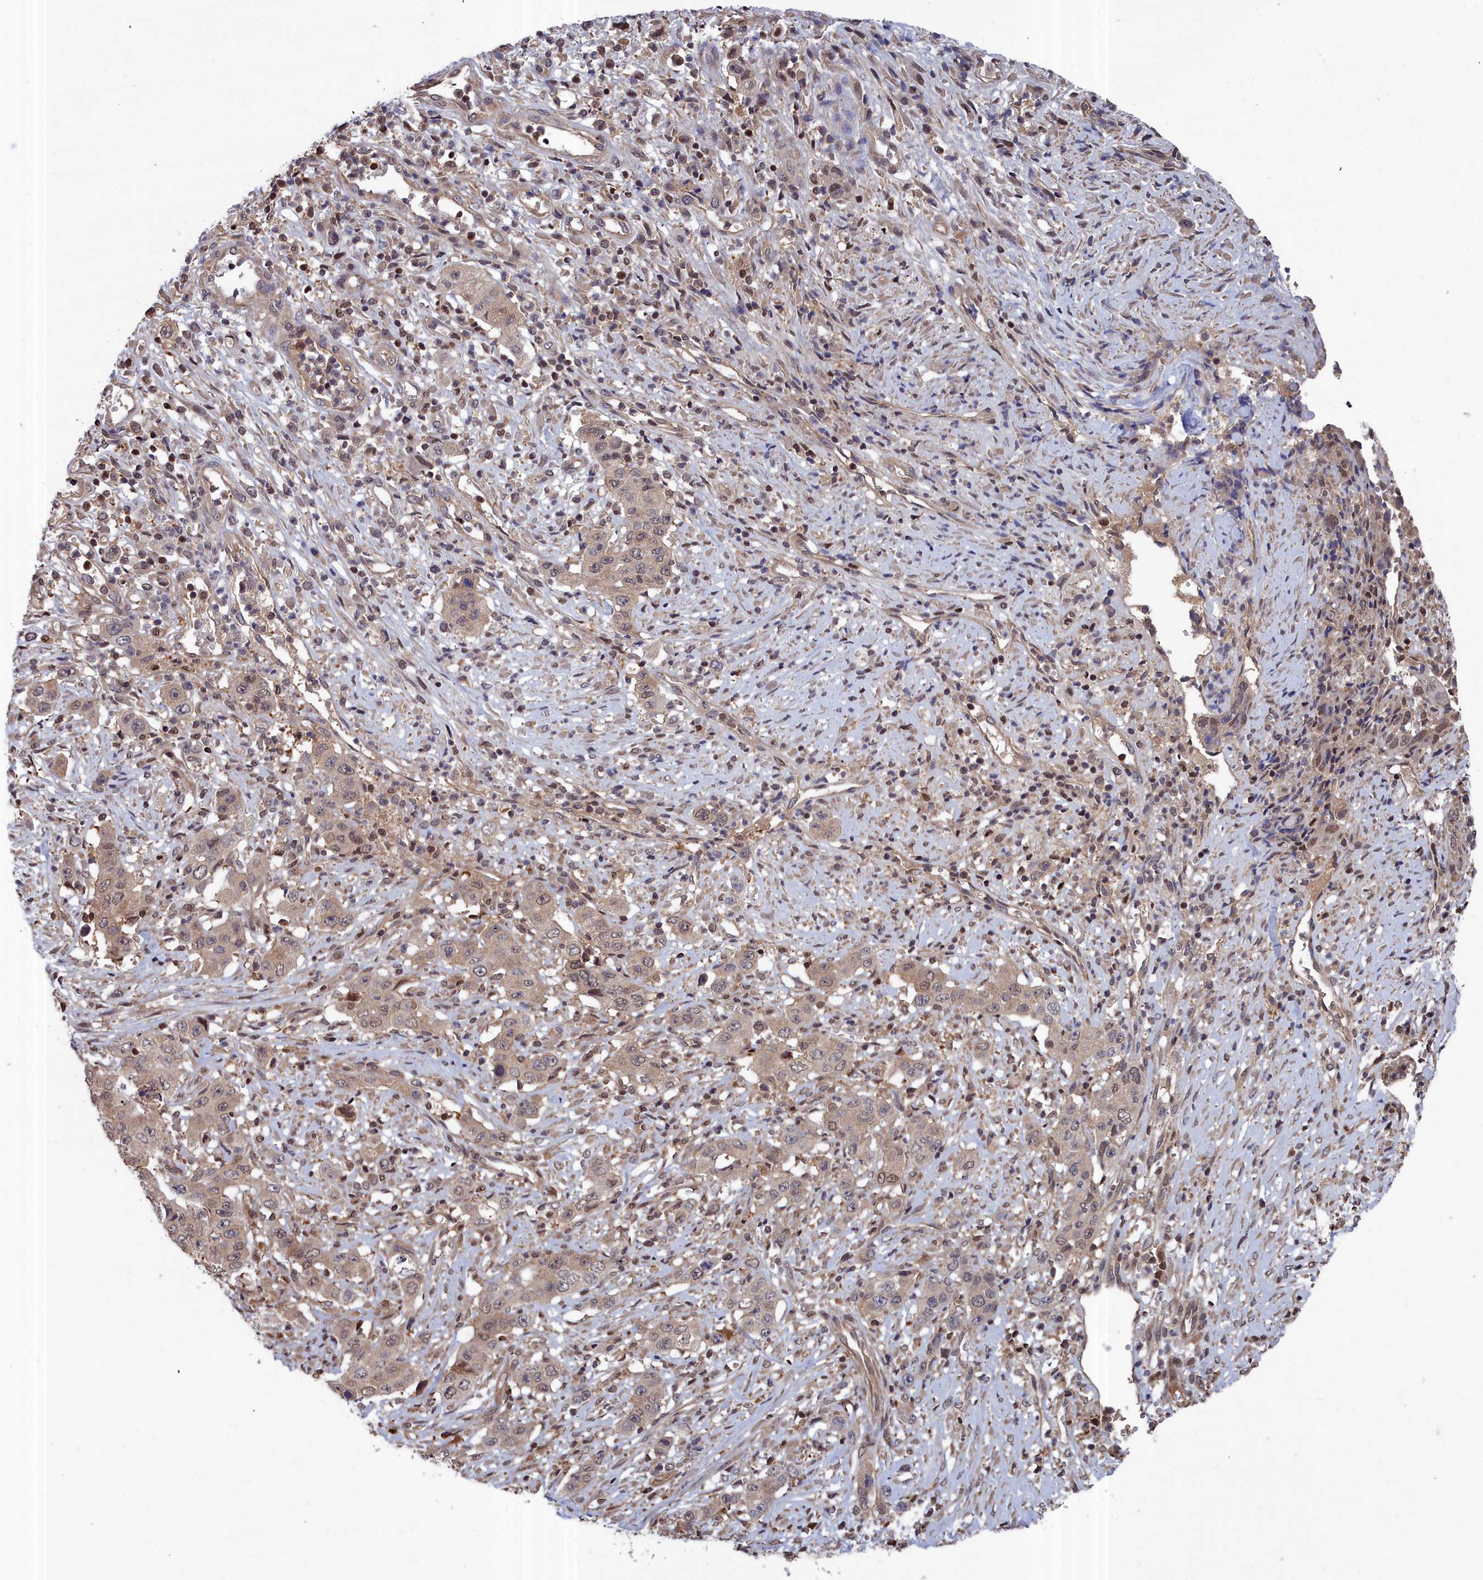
{"staining": {"intensity": "weak", "quantity": "<25%", "location": "nuclear"}, "tissue": "stomach cancer", "cell_type": "Tumor cells", "image_type": "cancer", "snomed": [{"axis": "morphology", "description": "Adenocarcinoma, NOS"}, {"axis": "topography", "description": "Stomach, upper"}], "caption": "Stomach cancer (adenocarcinoma) stained for a protein using IHC displays no positivity tumor cells.", "gene": "GFRA2", "patient": {"sex": "male", "age": 62}}